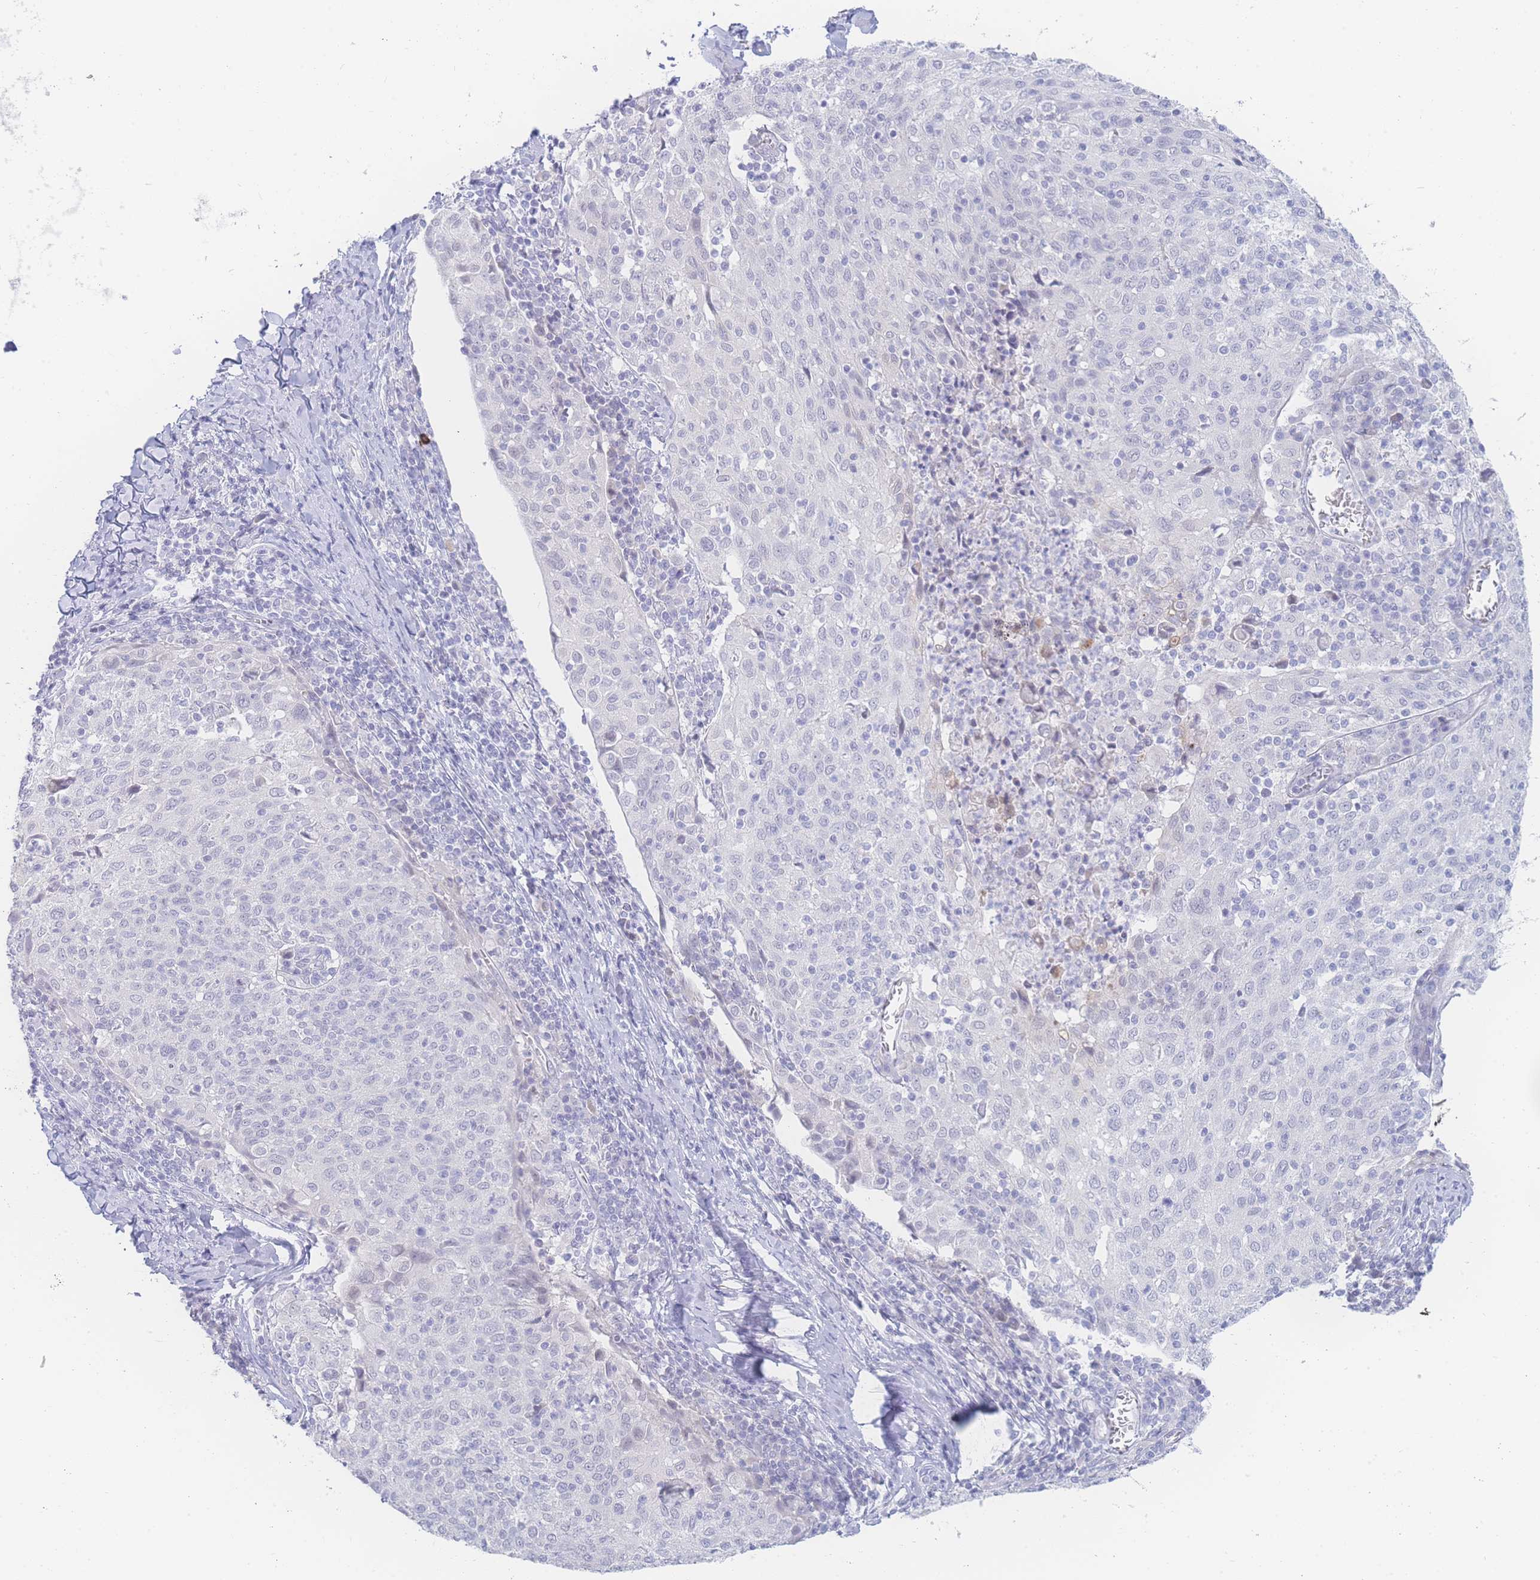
{"staining": {"intensity": "negative", "quantity": "none", "location": "none"}, "tissue": "cervical cancer", "cell_type": "Tumor cells", "image_type": "cancer", "snomed": [{"axis": "morphology", "description": "Squamous cell carcinoma, NOS"}, {"axis": "topography", "description": "Cervix"}], "caption": "Immunohistochemistry (IHC) of cervical cancer displays no positivity in tumor cells. (DAB (3,3'-diaminobenzidine) IHC, high magnification).", "gene": "PRSS22", "patient": {"sex": "female", "age": 52}}